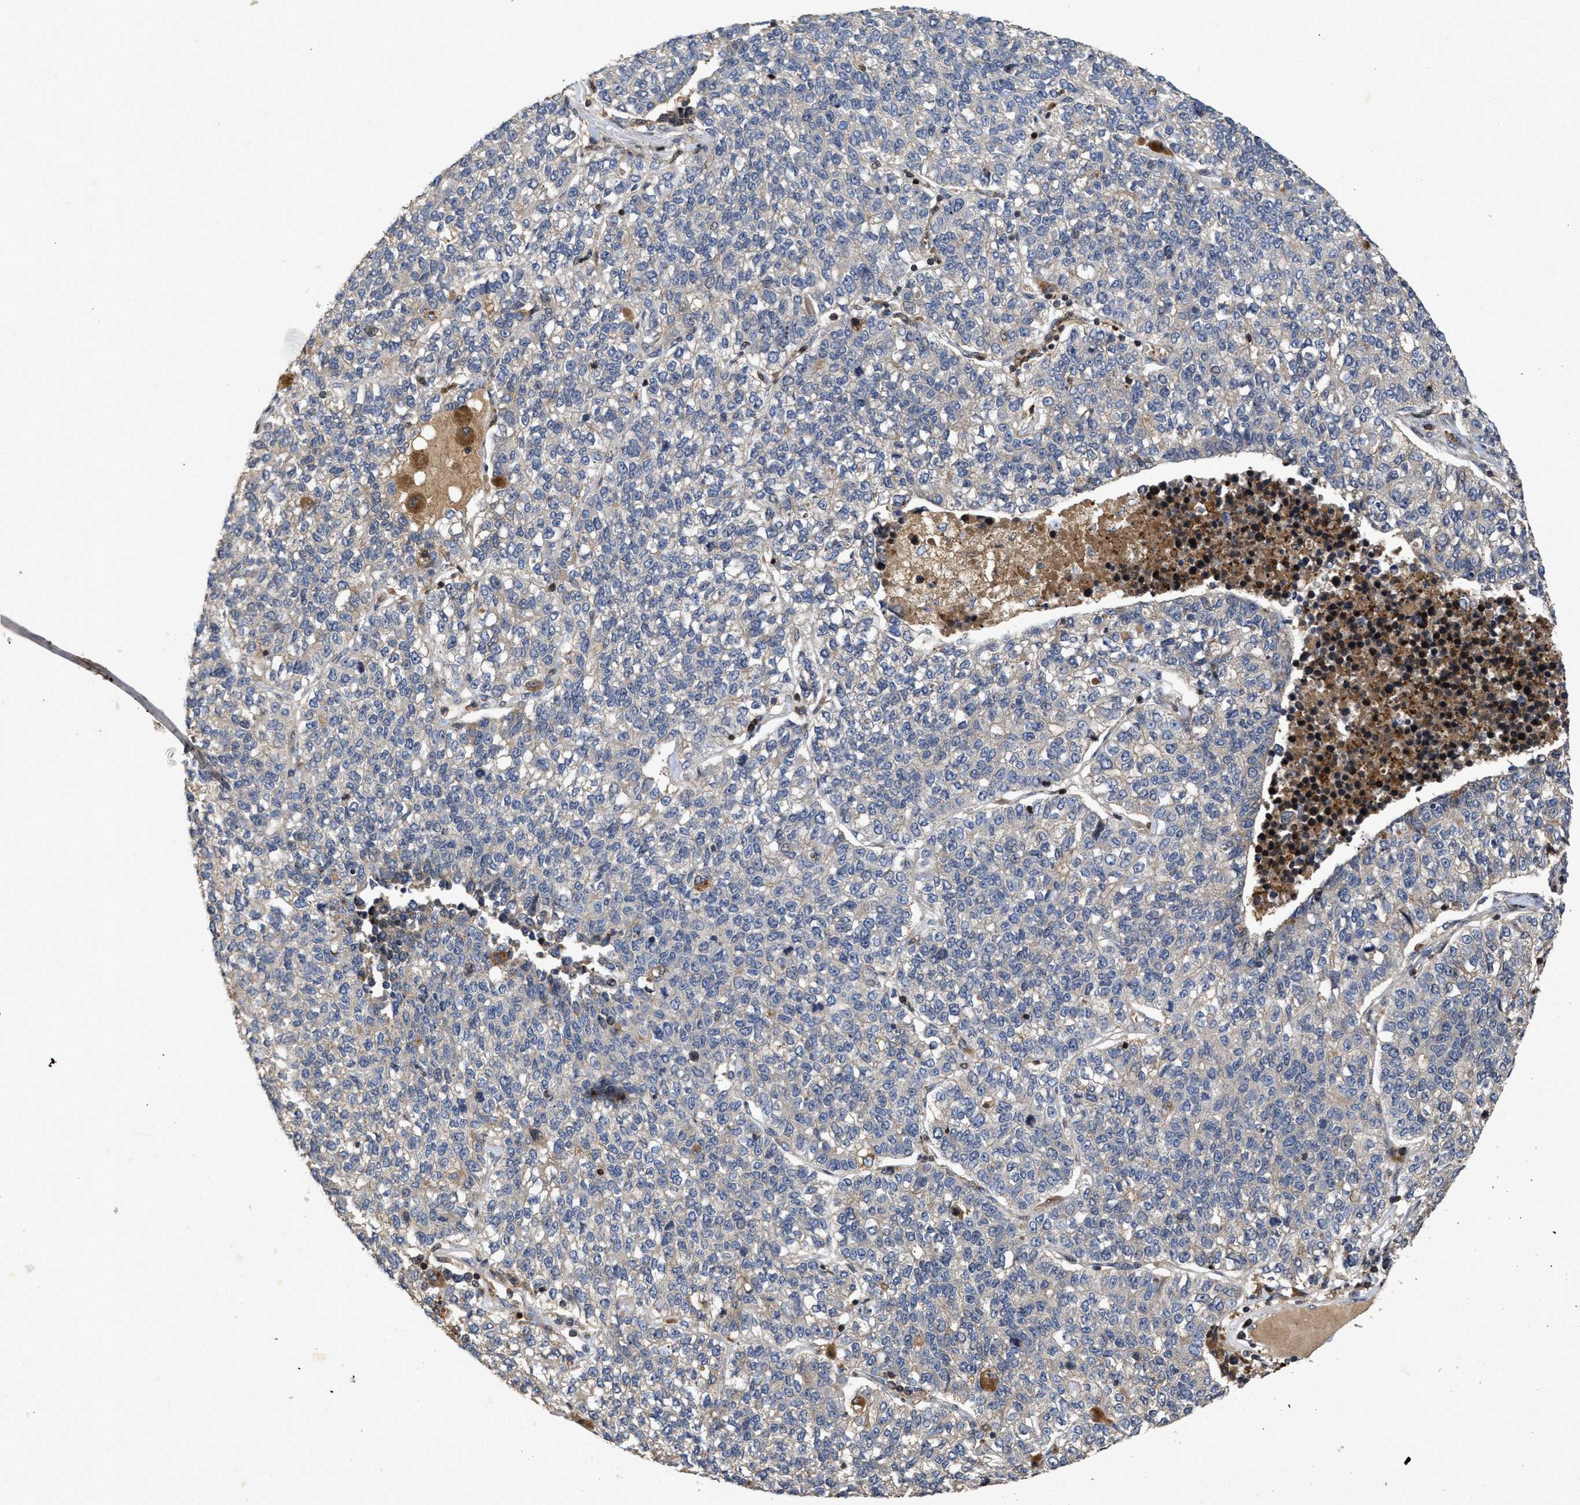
{"staining": {"intensity": "moderate", "quantity": "<25%", "location": "cytoplasmic/membranous"}, "tissue": "lung cancer", "cell_type": "Tumor cells", "image_type": "cancer", "snomed": [{"axis": "morphology", "description": "Adenocarcinoma, NOS"}, {"axis": "topography", "description": "Lung"}], "caption": "The photomicrograph shows staining of lung cancer (adenocarcinoma), revealing moderate cytoplasmic/membranous protein expression (brown color) within tumor cells. (Stains: DAB in brown, nuclei in blue, Microscopy: brightfield microscopy at high magnification).", "gene": "CBR3", "patient": {"sex": "male", "age": 49}}